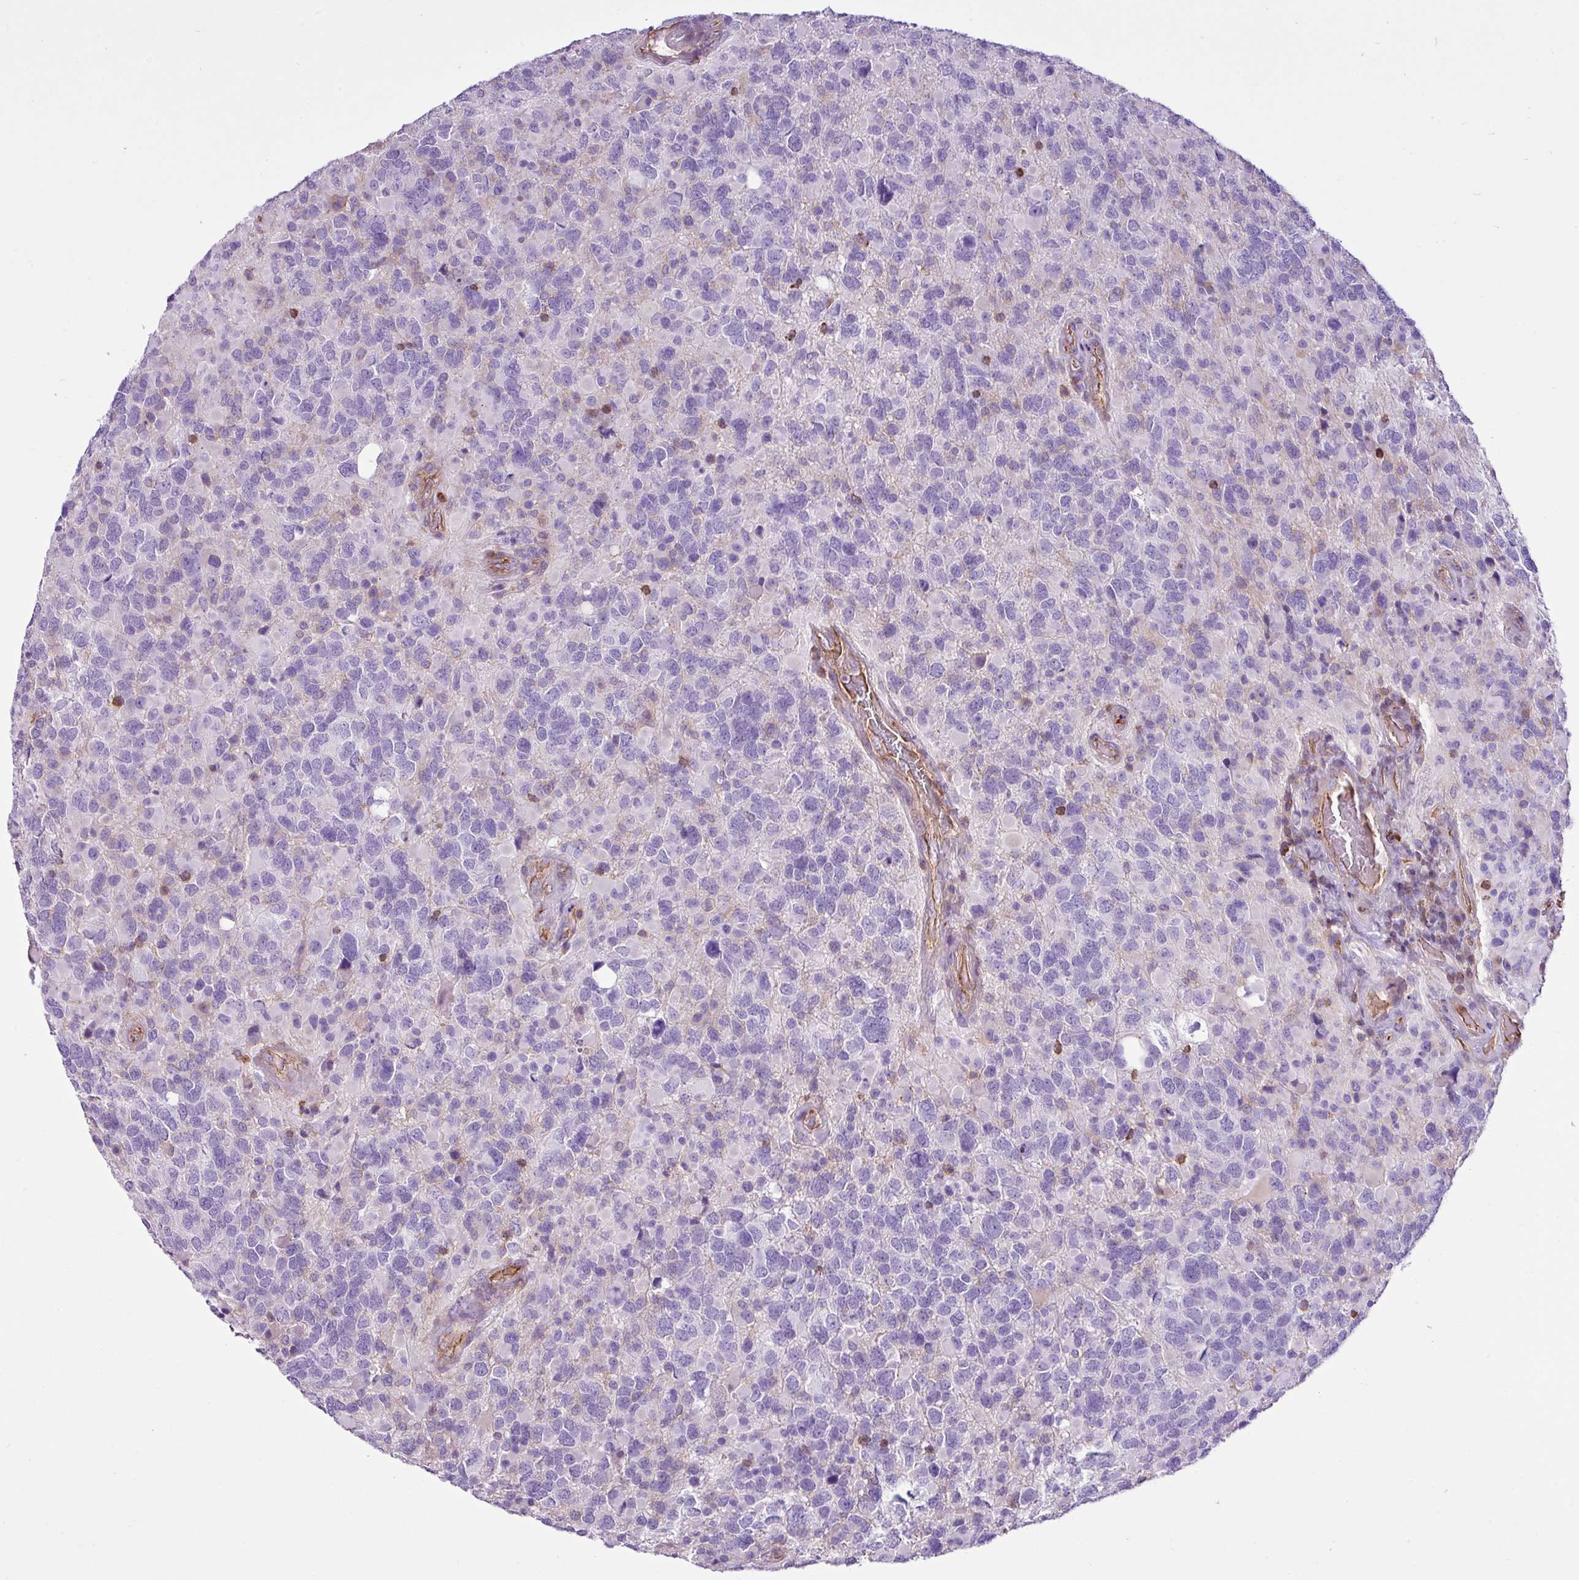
{"staining": {"intensity": "negative", "quantity": "none", "location": "none"}, "tissue": "glioma", "cell_type": "Tumor cells", "image_type": "cancer", "snomed": [{"axis": "morphology", "description": "Glioma, malignant, High grade"}, {"axis": "topography", "description": "Brain"}], "caption": "DAB (3,3'-diaminobenzidine) immunohistochemical staining of human malignant glioma (high-grade) demonstrates no significant staining in tumor cells.", "gene": "EME2", "patient": {"sex": "female", "age": 40}}